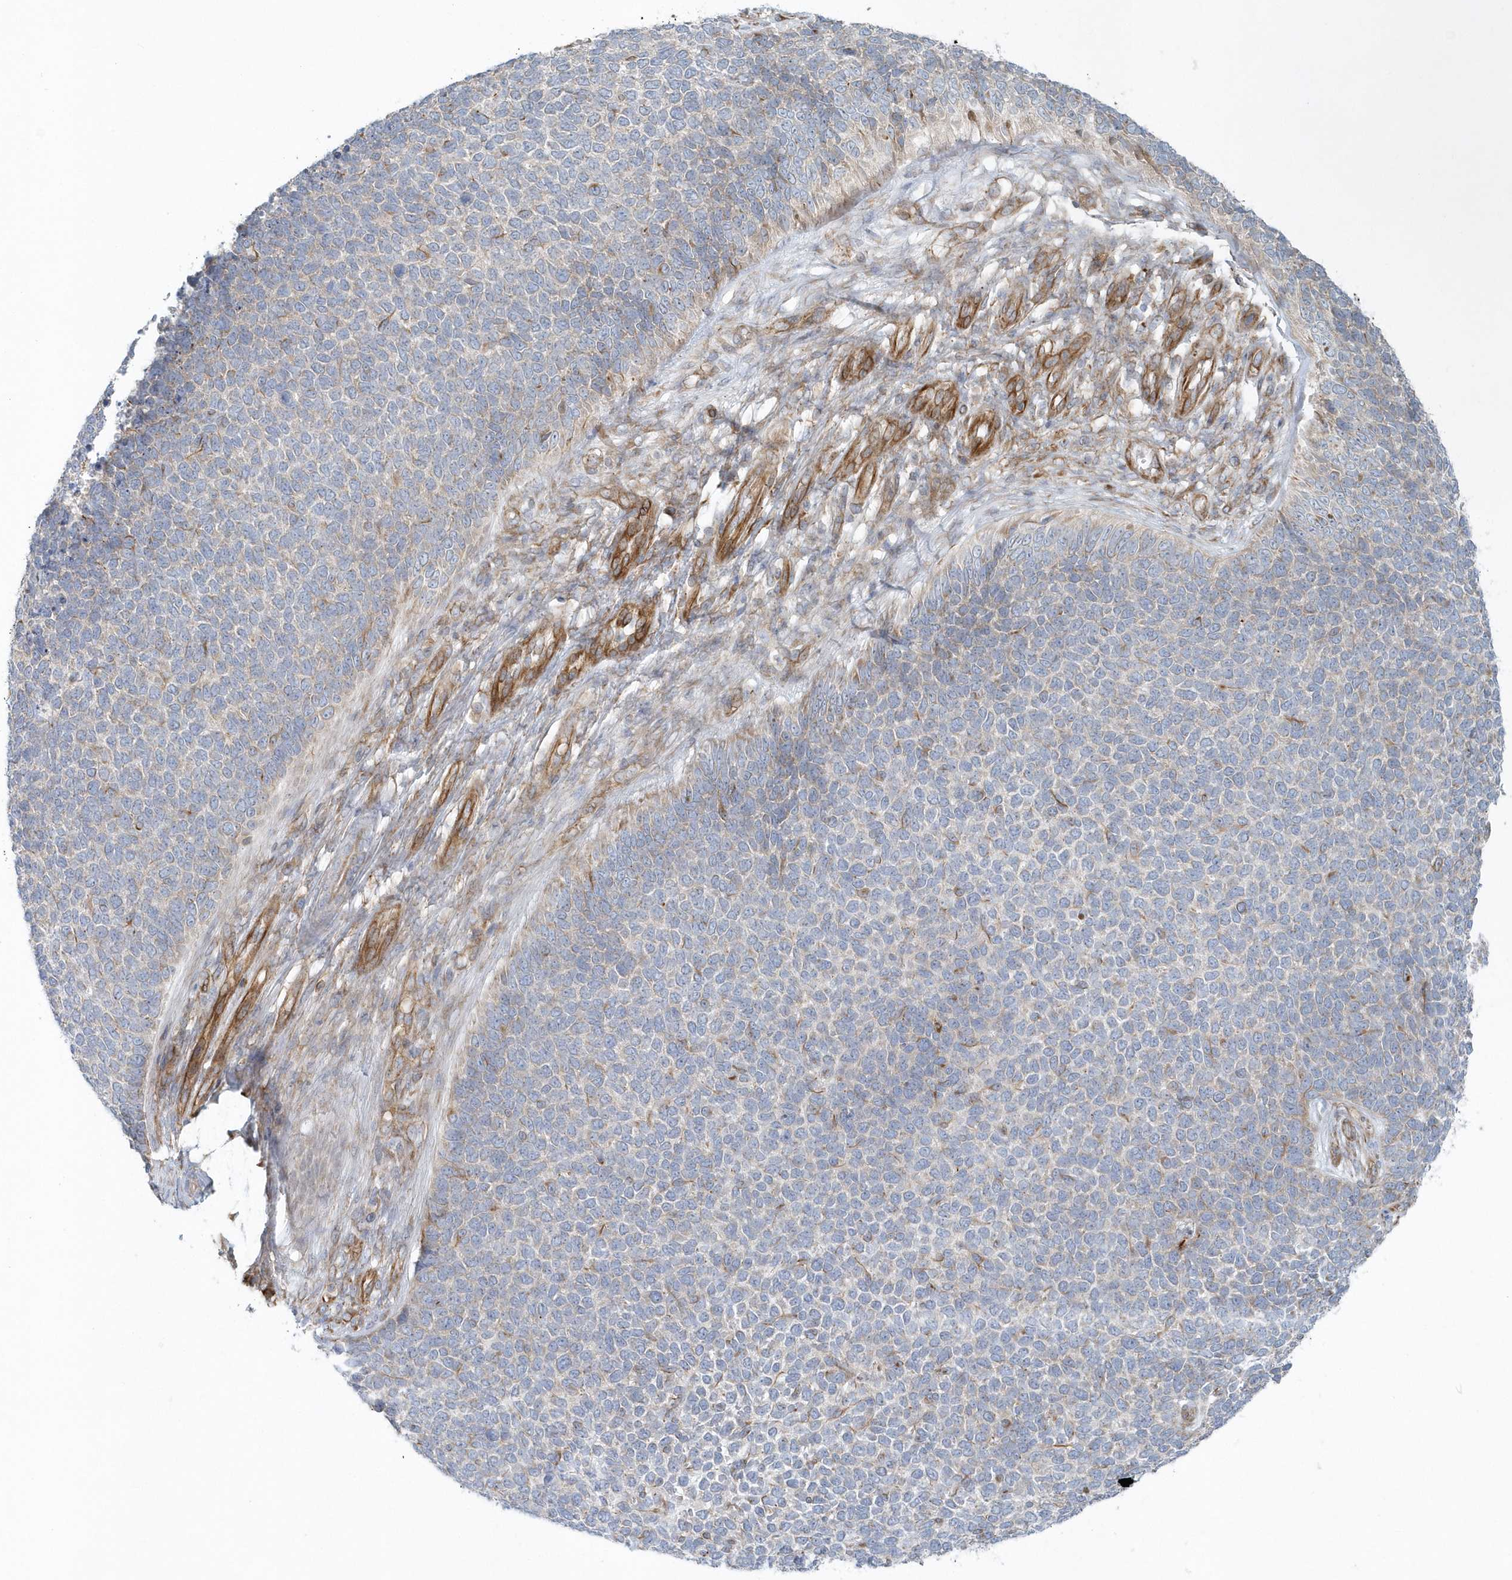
{"staining": {"intensity": "weak", "quantity": "<25%", "location": "cytoplasmic/membranous"}, "tissue": "skin cancer", "cell_type": "Tumor cells", "image_type": "cancer", "snomed": [{"axis": "morphology", "description": "Basal cell carcinoma"}, {"axis": "topography", "description": "Skin"}], "caption": "A histopathology image of skin cancer (basal cell carcinoma) stained for a protein shows no brown staining in tumor cells.", "gene": "GPR152", "patient": {"sex": "female", "age": 84}}